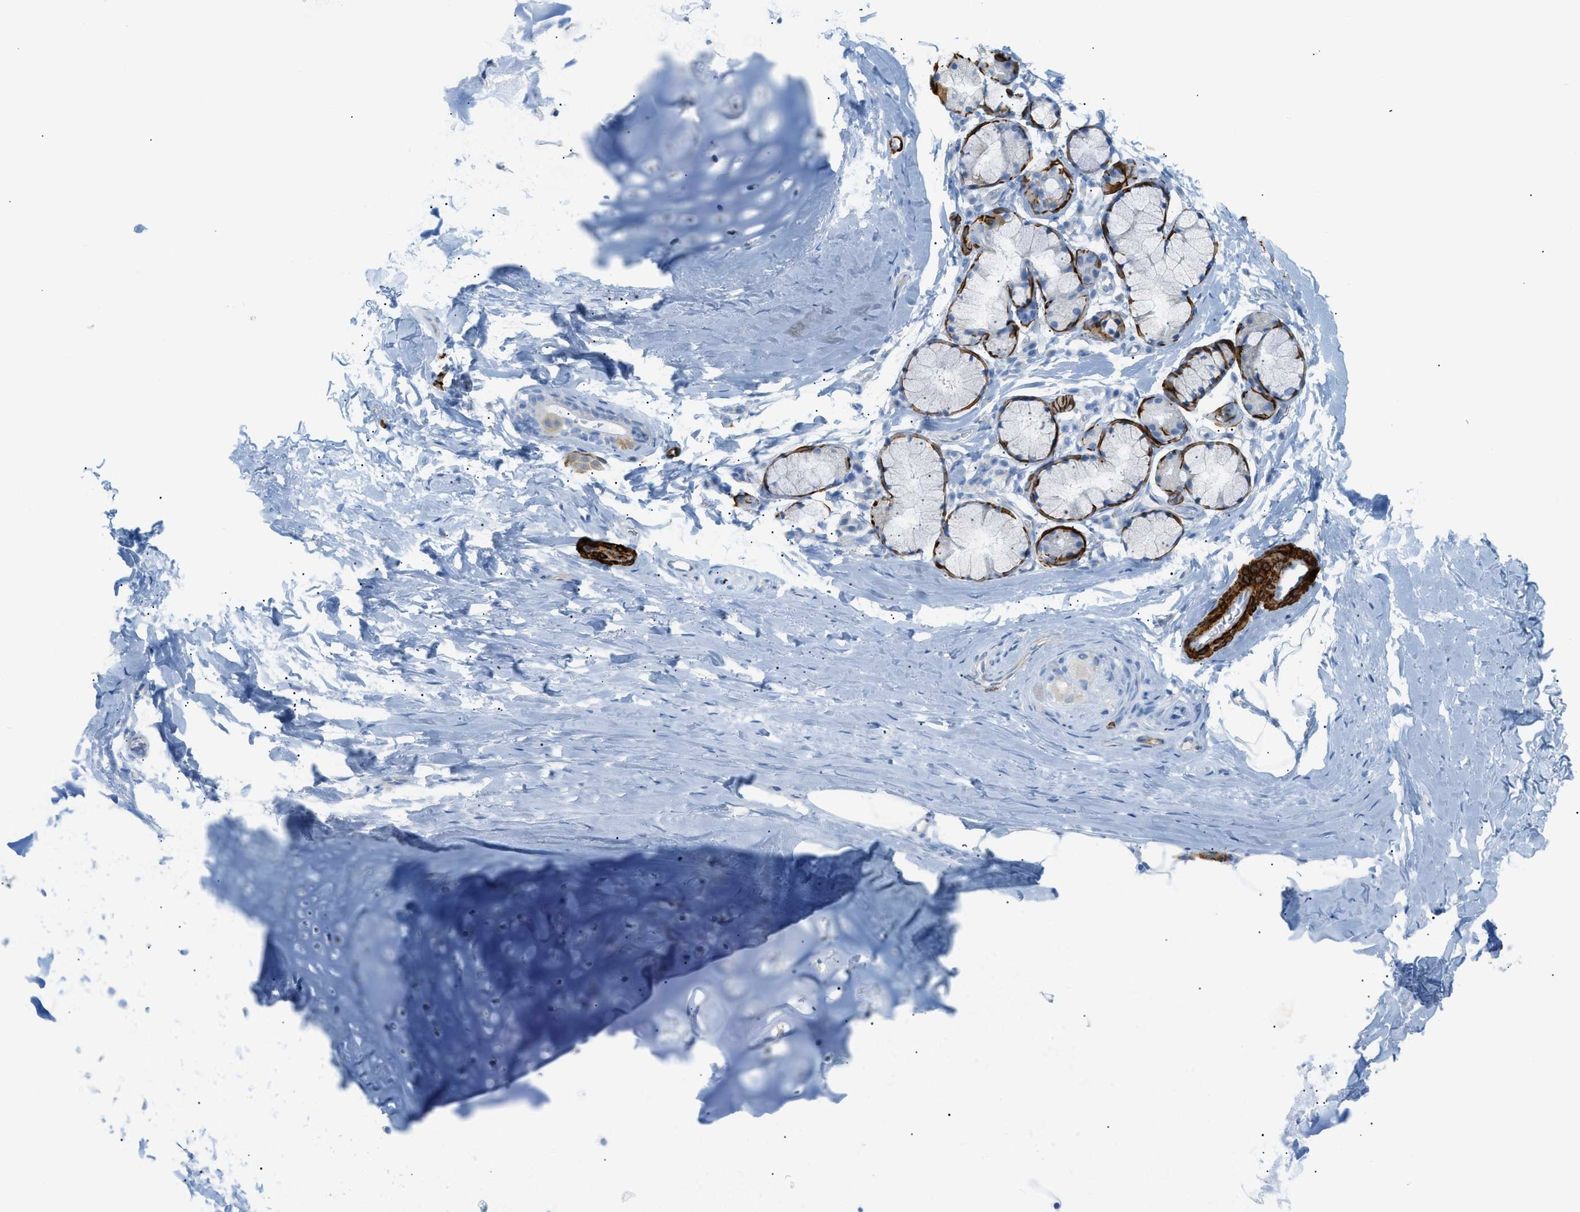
{"staining": {"intensity": "negative", "quantity": "none", "location": "none"}, "tissue": "adipose tissue", "cell_type": "Adipocytes", "image_type": "normal", "snomed": [{"axis": "morphology", "description": "Normal tissue, NOS"}, {"axis": "topography", "description": "Cartilage tissue"}, {"axis": "topography", "description": "Bronchus"}], "caption": "This is a photomicrograph of immunohistochemistry (IHC) staining of normal adipose tissue, which shows no staining in adipocytes.", "gene": "MYH11", "patient": {"sex": "female", "age": 53}}